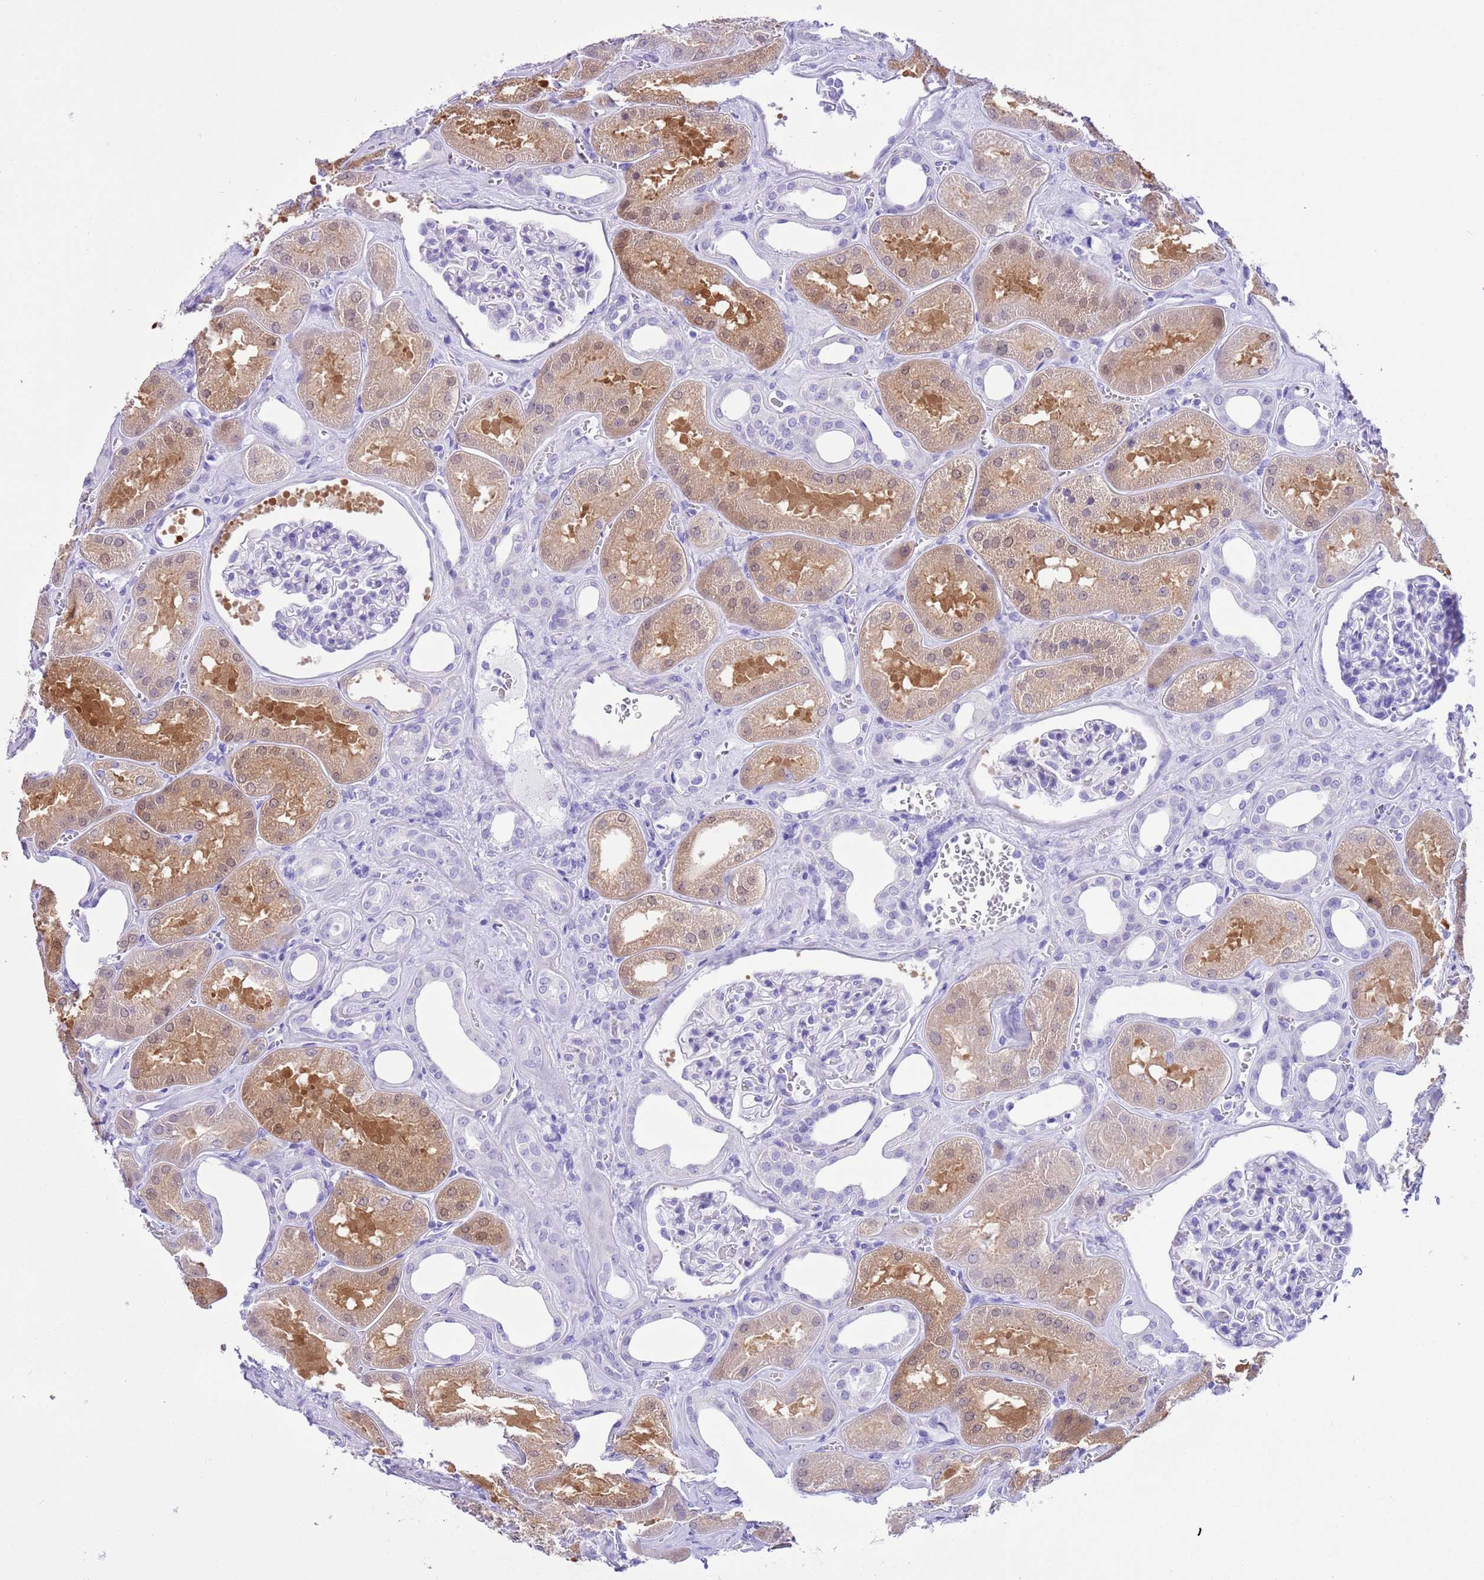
{"staining": {"intensity": "negative", "quantity": "none", "location": "none"}, "tissue": "kidney", "cell_type": "Cells in glomeruli", "image_type": "normal", "snomed": [{"axis": "morphology", "description": "Normal tissue, NOS"}, {"axis": "morphology", "description": "Adenocarcinoma, NOS"}, {"axis": "topography", "description": "Kidney"}], "caption": "Immunohistochemistry (IHC) micrograph of normal kidney: kidney stained with DAB displays no significant protein positivity in cells in glomeruli.", "gene": "TMEM185A", "patient": {"sex": "female", "age": 68}}